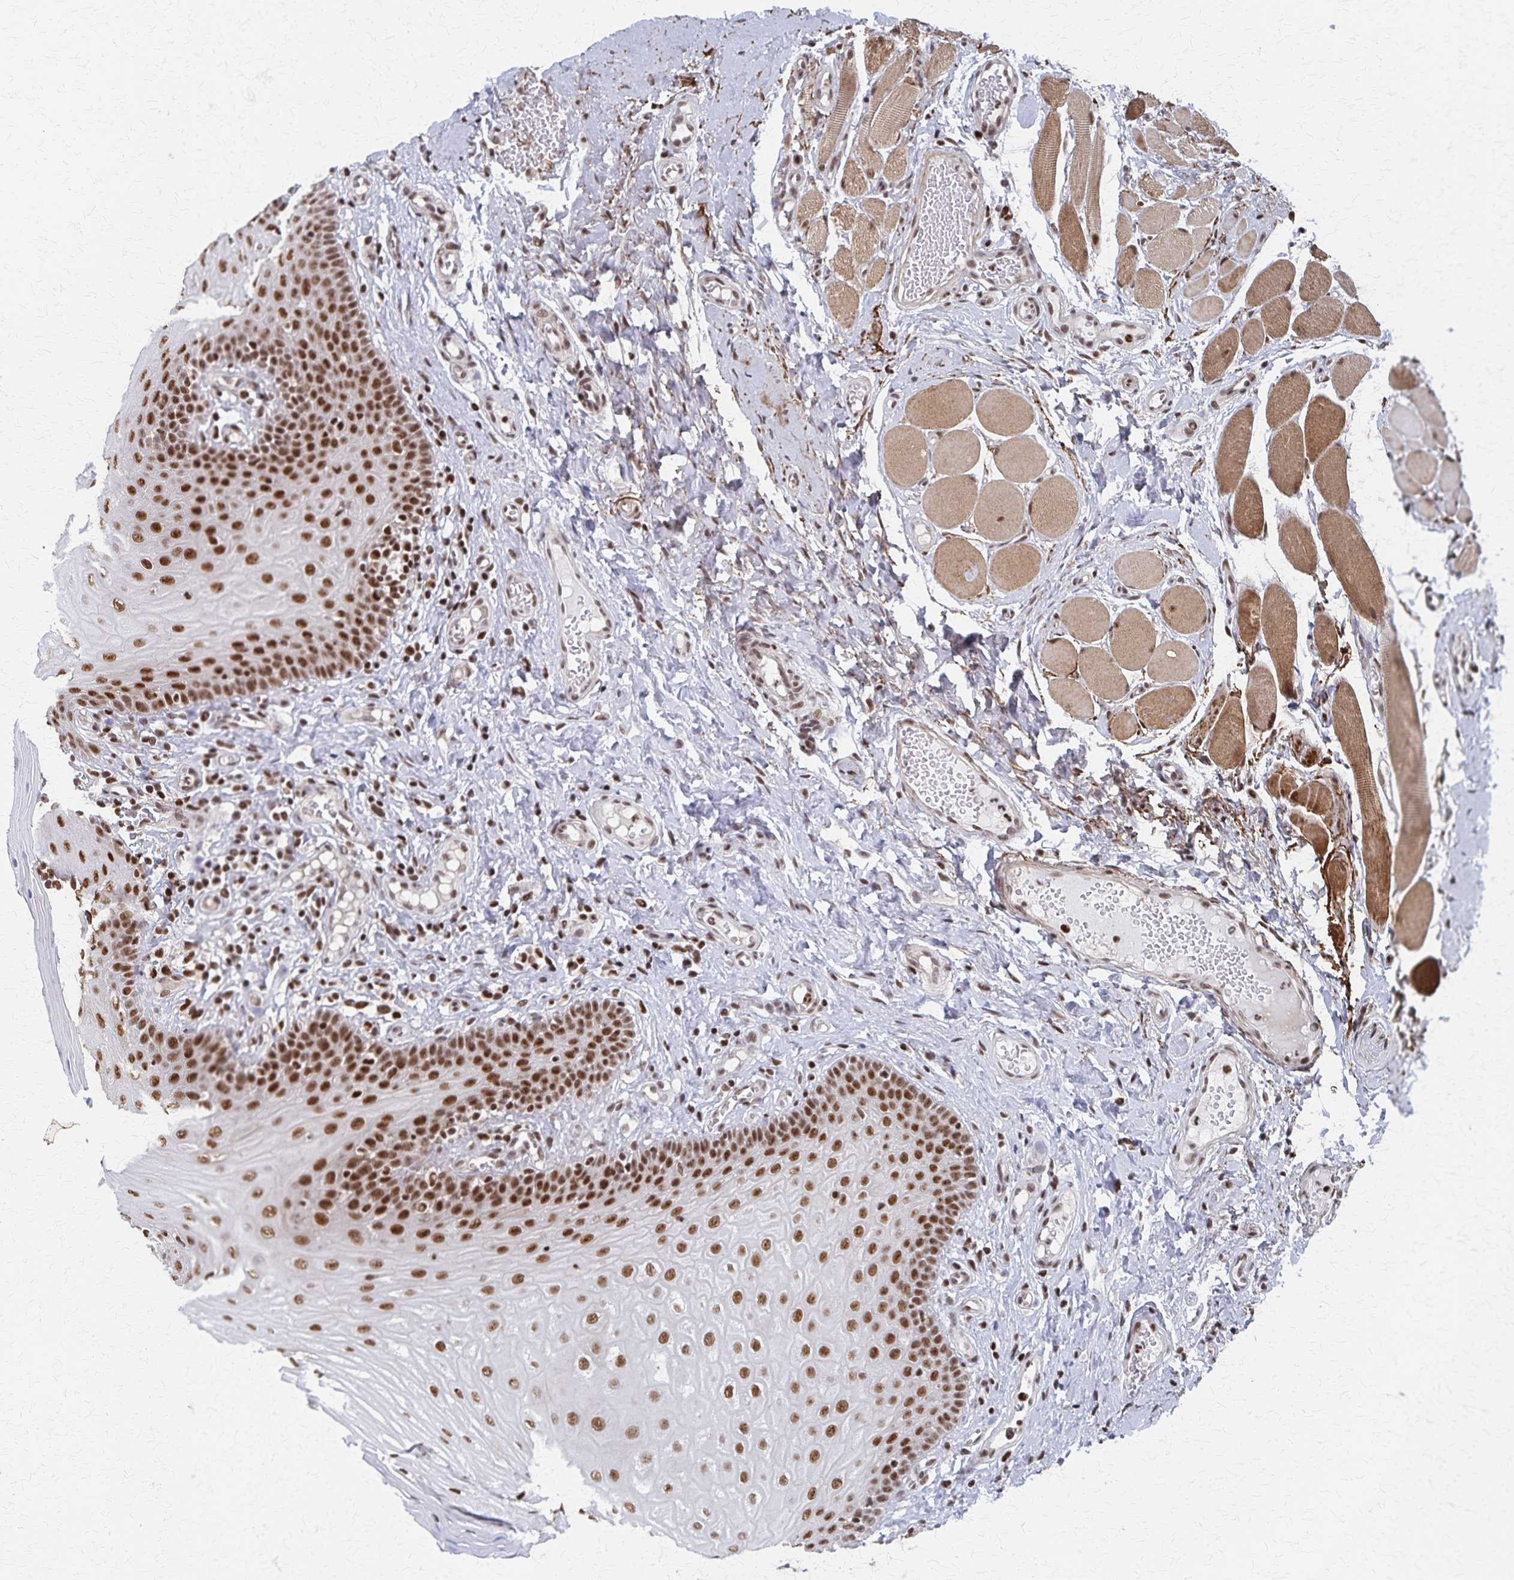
{"staining": {"intensity": "strong", "quantity": ">75%", "location": "nuclear"}, "tissue": "oral mucosa", "cell_type": "Squamous epithelial cells", "image_type": "normal", "snomed": [{"axis": "morphology", "description": "Normal tissue, NOS"}, {"axis": "topography", "description": "Oral tissue"}, {"axis": "topography", "description": "Tounge, NOS"}], "caption": "Oral mucosa stained with DAB (3,3'-diaminobenzidine) immunohistochemistry displays high levels of strong nuclear positivity in approximately >75% of squamous epithelial cells.", "gene": "GTF2B", "patient": {"sex": "female", "age": 58}}